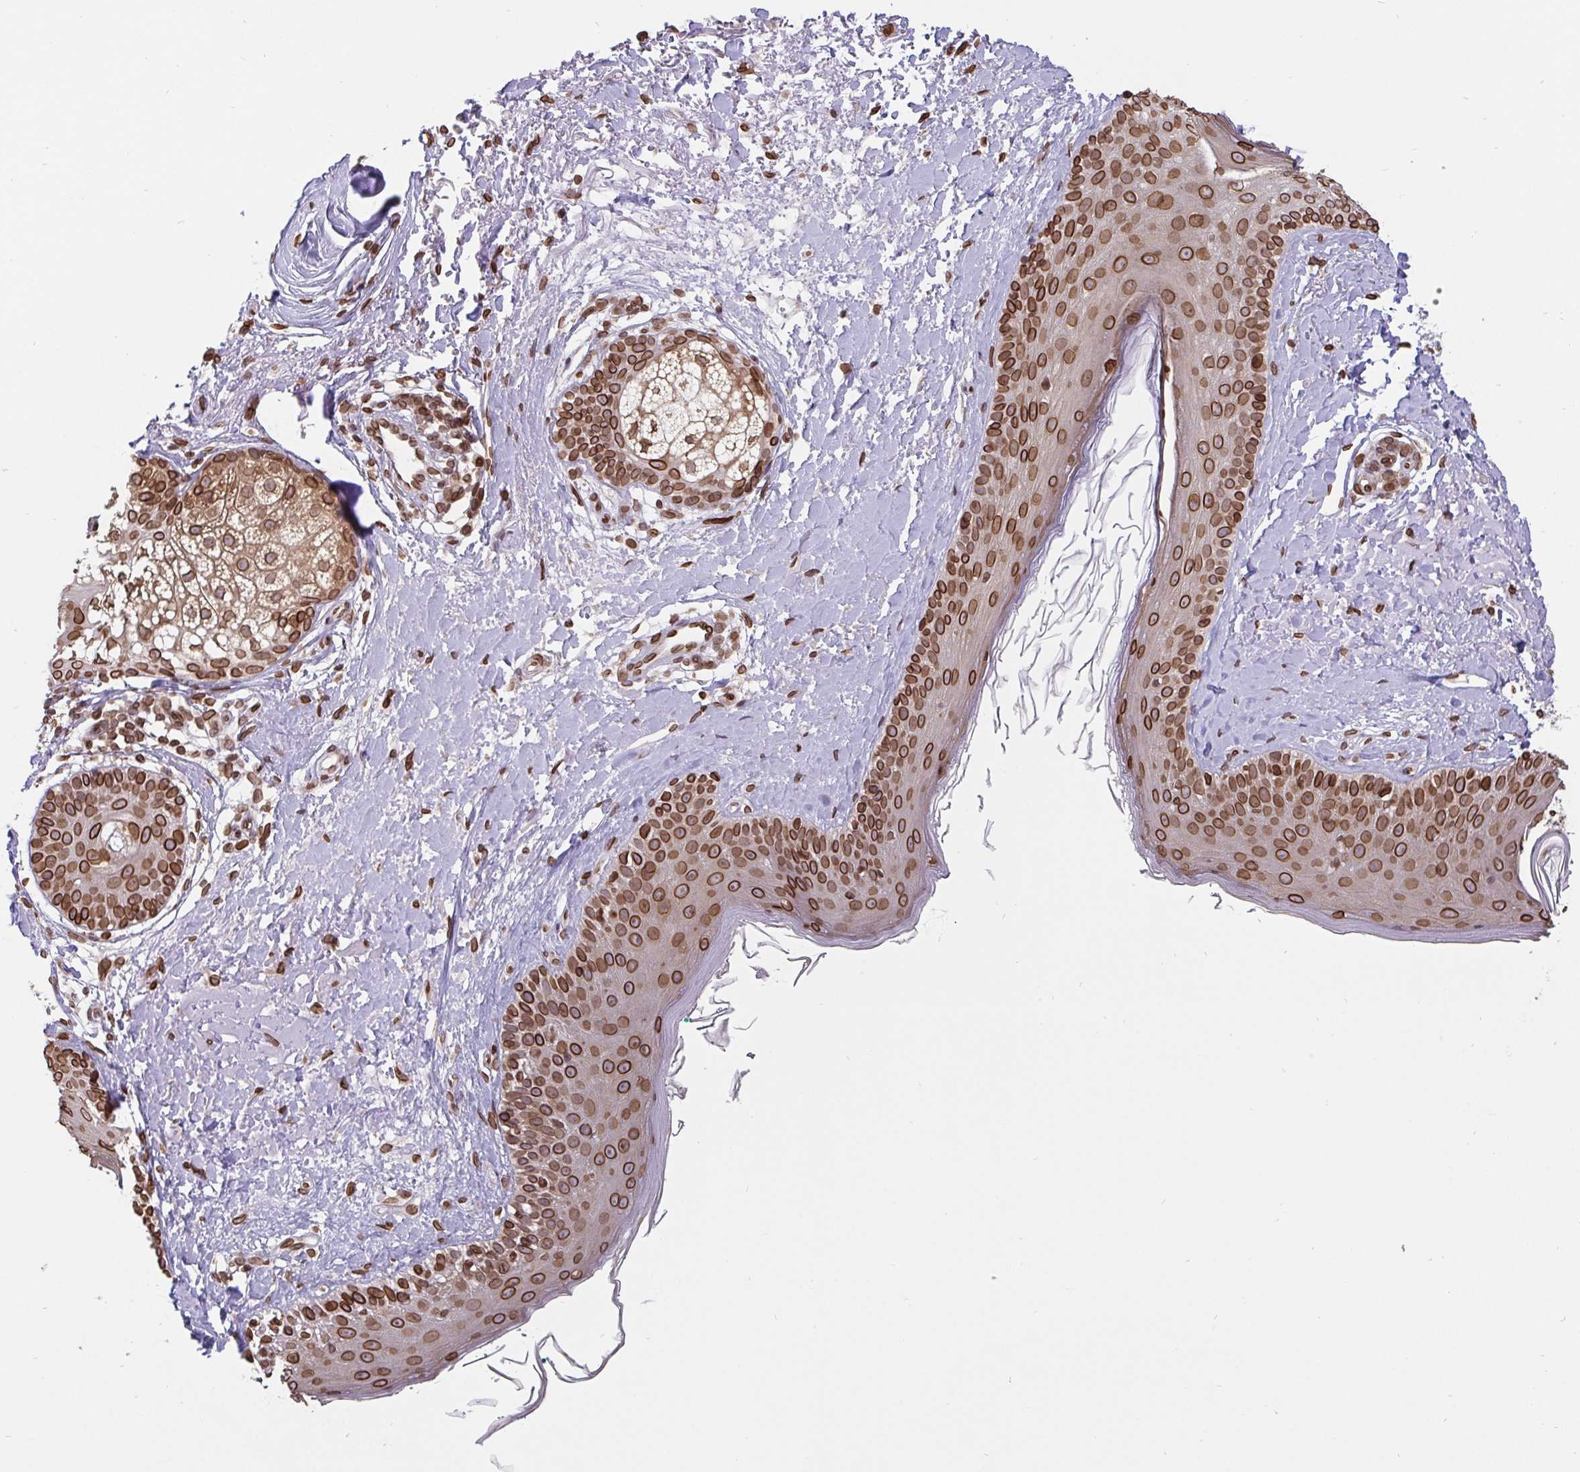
{"staining": {"intensity": "moderate", "quantity": ">75%", "location": "cytoplasmic/membranous,nuclear"}, "tissue": "skin", "cell_type": "Fibroblasts", "image_type": "normal", "snomed": [{"axis": "morphology", "description": "Normal tissue, NOS"}, {"axis": "topography", "description": "Skin"}], "caption": "Skin stained with a brown dye shows moderate cytoplasmic/membranous,nuclear positive positivity in approximately >75% of fibroblasts.", "gene": "EMD", "patient": {"sex": "male", "age": 73}}